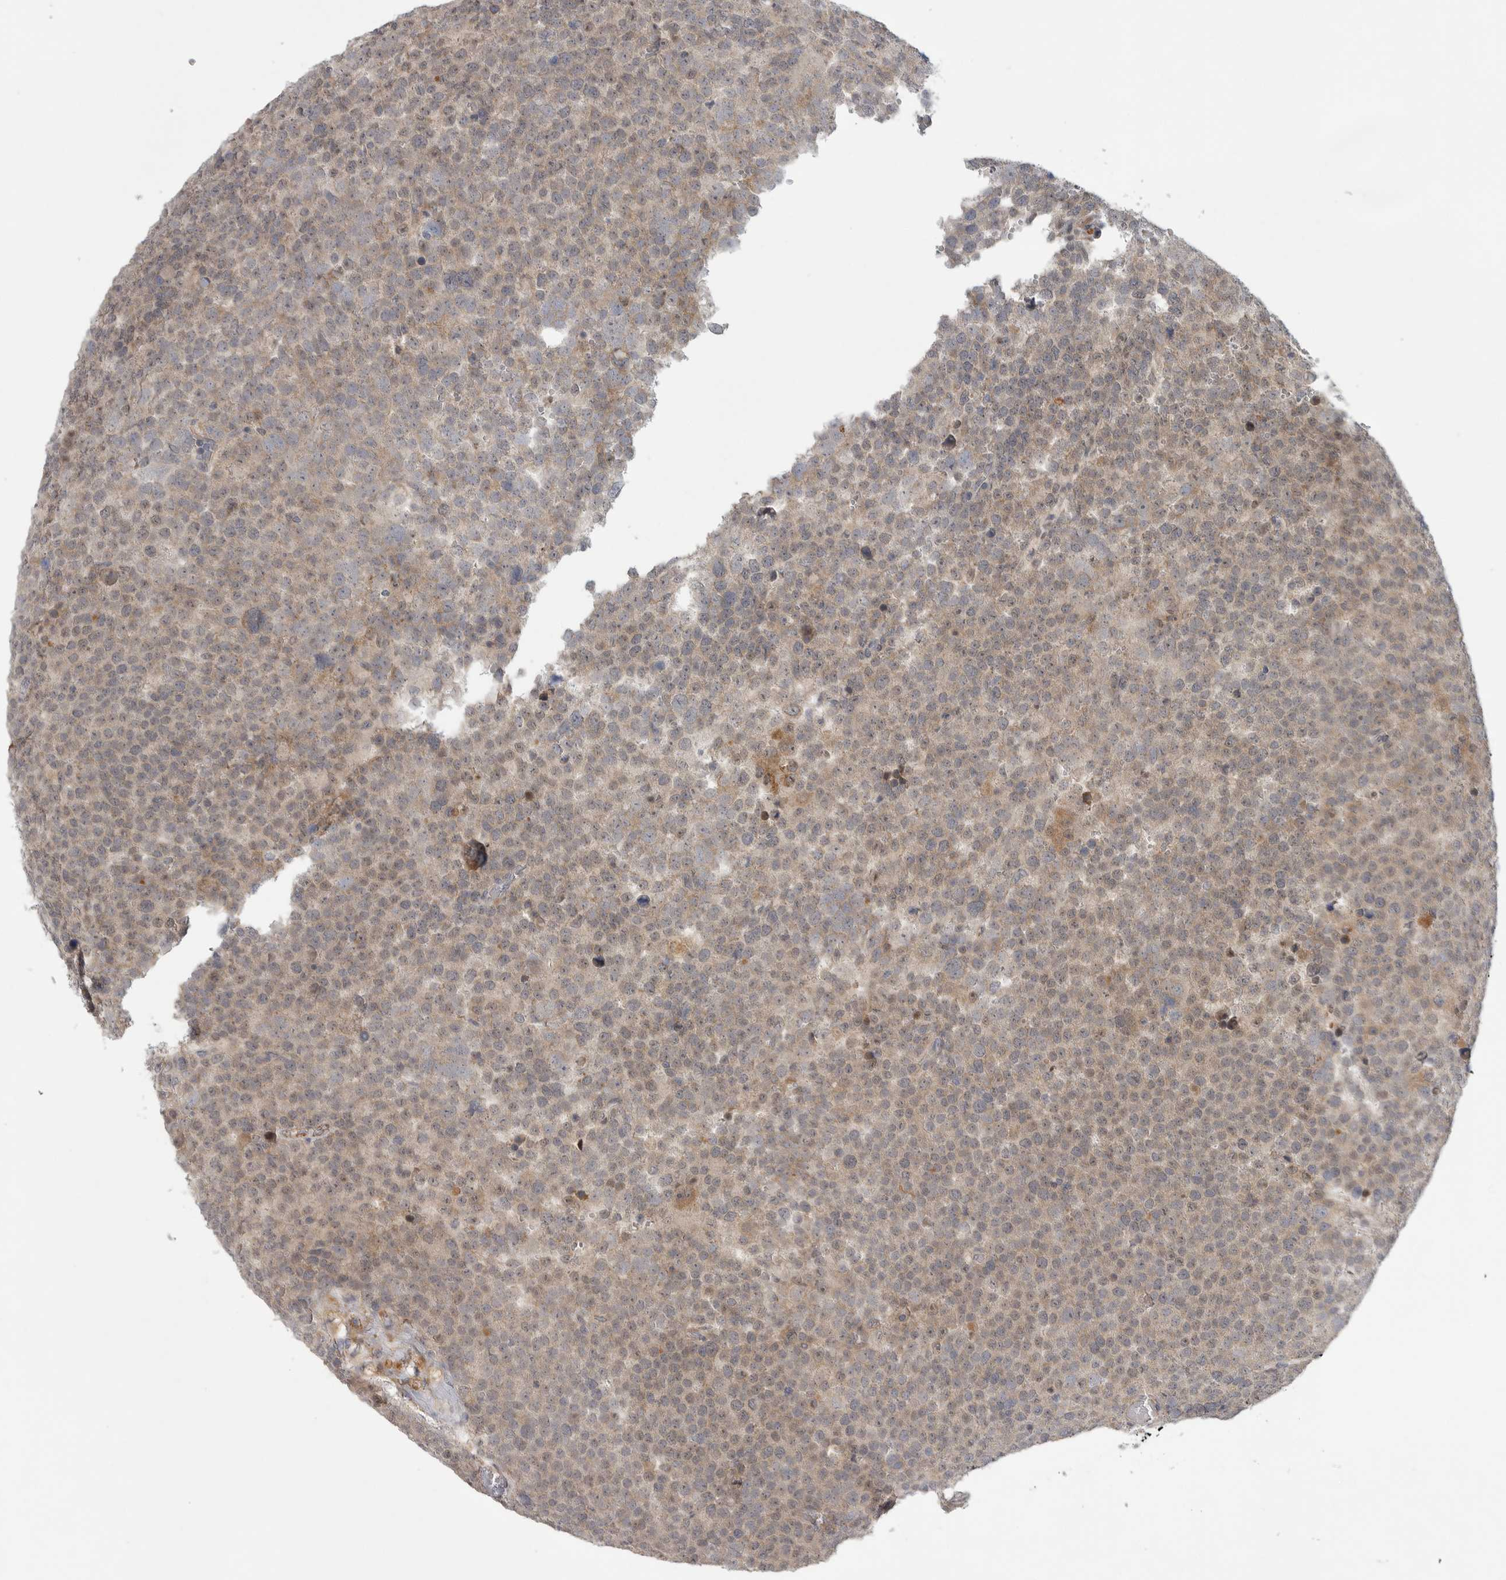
{"staining": {"intensity": "weak", "quantity": "25%-75%", "location": "cytoplasmic/membranous"}, "tissue": "testis cancer", "cell_type": "Tumor cells", "image_type": "cancer", "snomed": [{"axis": "morphology", "description": "Seminoma, NOS"}, {"axis": "topography", "description": "Testis"}], "caption": "Testis cancer (seminoma) stained with DAB immunohistochemistry (IHC) displays low levels of weak cytoplasmic/membranous positivity in approximately 25%-75% of tumor cells.", "gene": "FBXO43", "patient": {"sex": "male", "age": 71}}